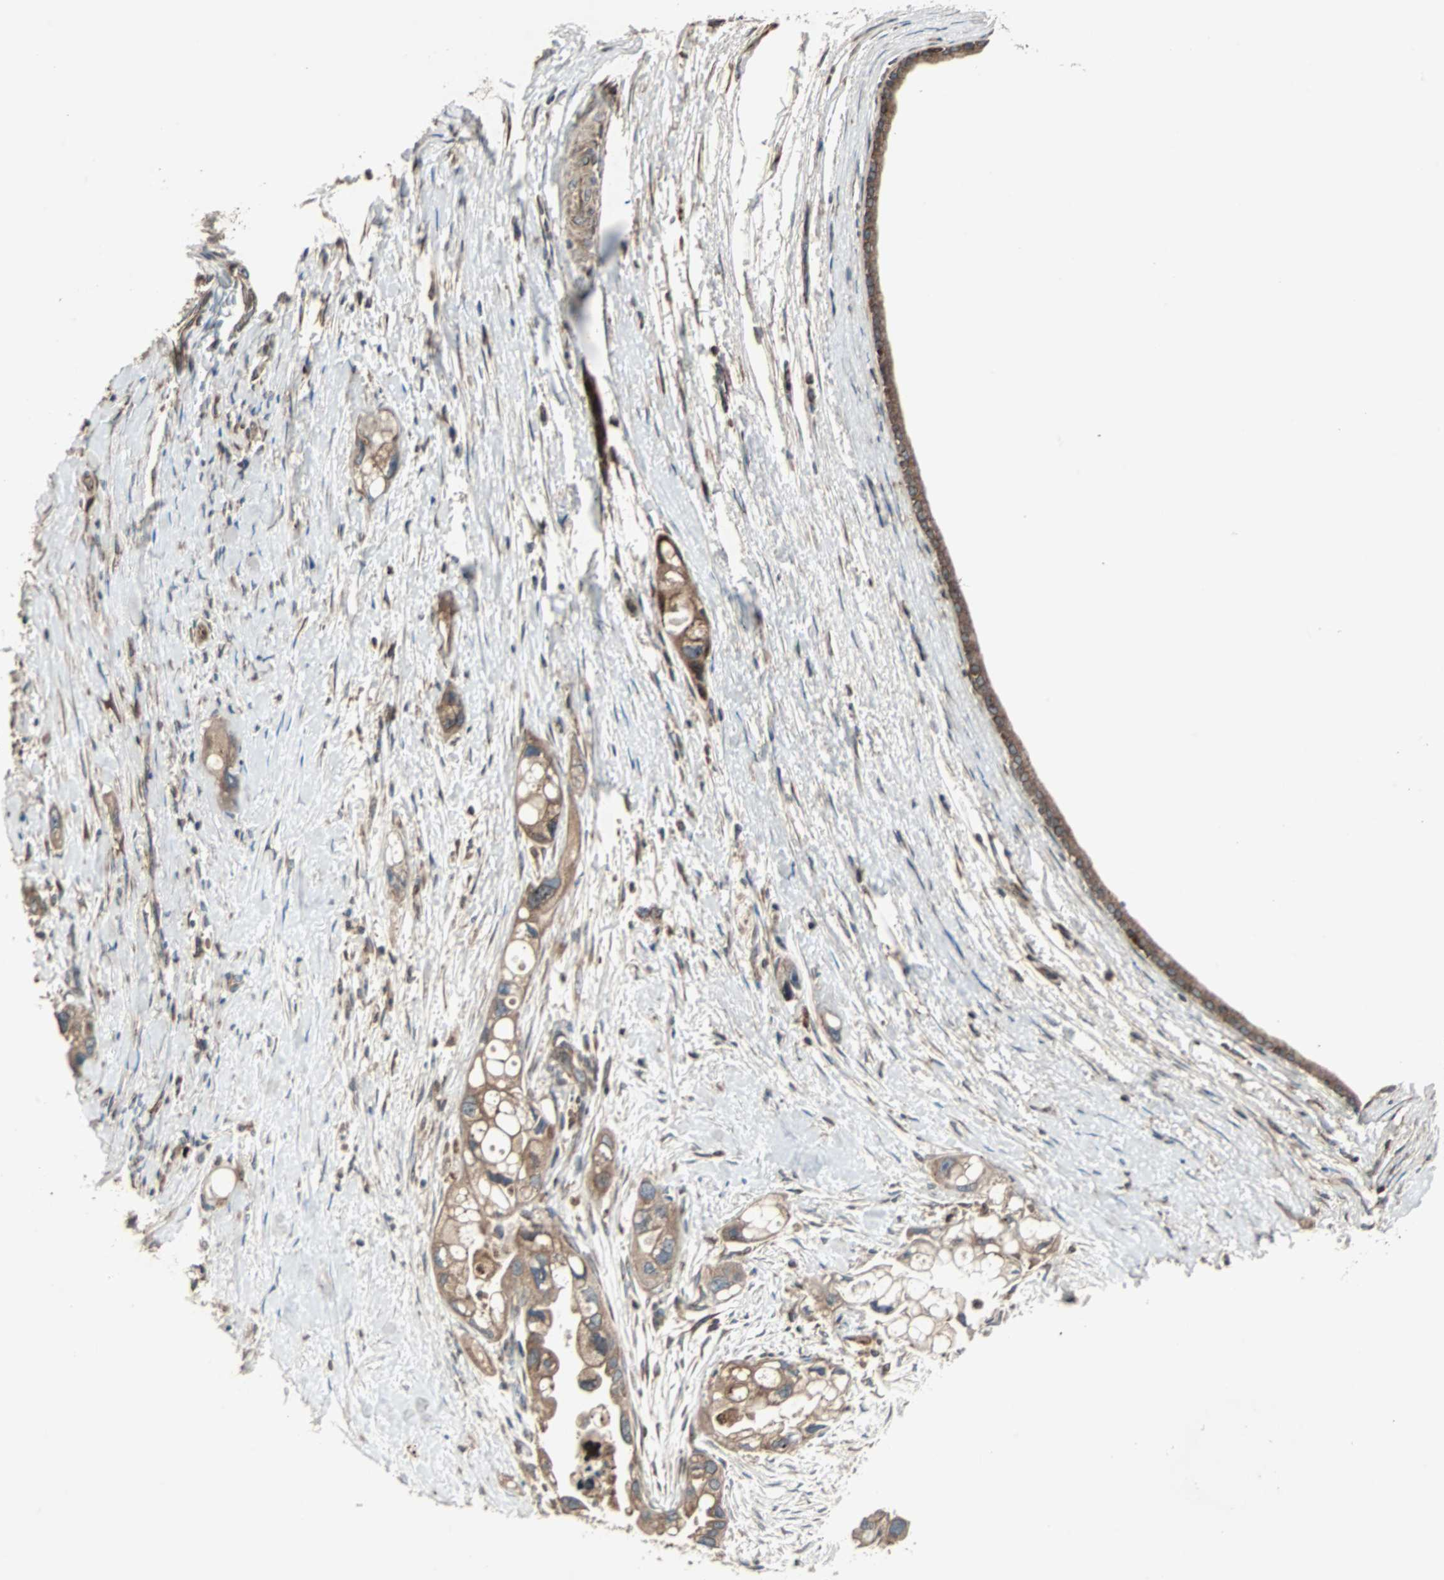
{"staining": {"intensity": "moderate", "quantity": ">75%", "location": "cytoplasmic/membranous"}, "tissue": "pancreatic cancer", "cell_type": "Tumor cells", "image_type": "cancer", "snomed": [{"axis": "morphology", "description": "Adenocarcinoma, NOS"}, {"axis": "topography", "description": "Pancreas"}], "caption": "This is an image of IHC staining of pancreatic cancer (adenocarcinoma), which shows moderate staining in the cytoplasmic/membranous of tumor cells.", "gene": "RAB7A", "patient": {"sex": "female", "age": 77}}